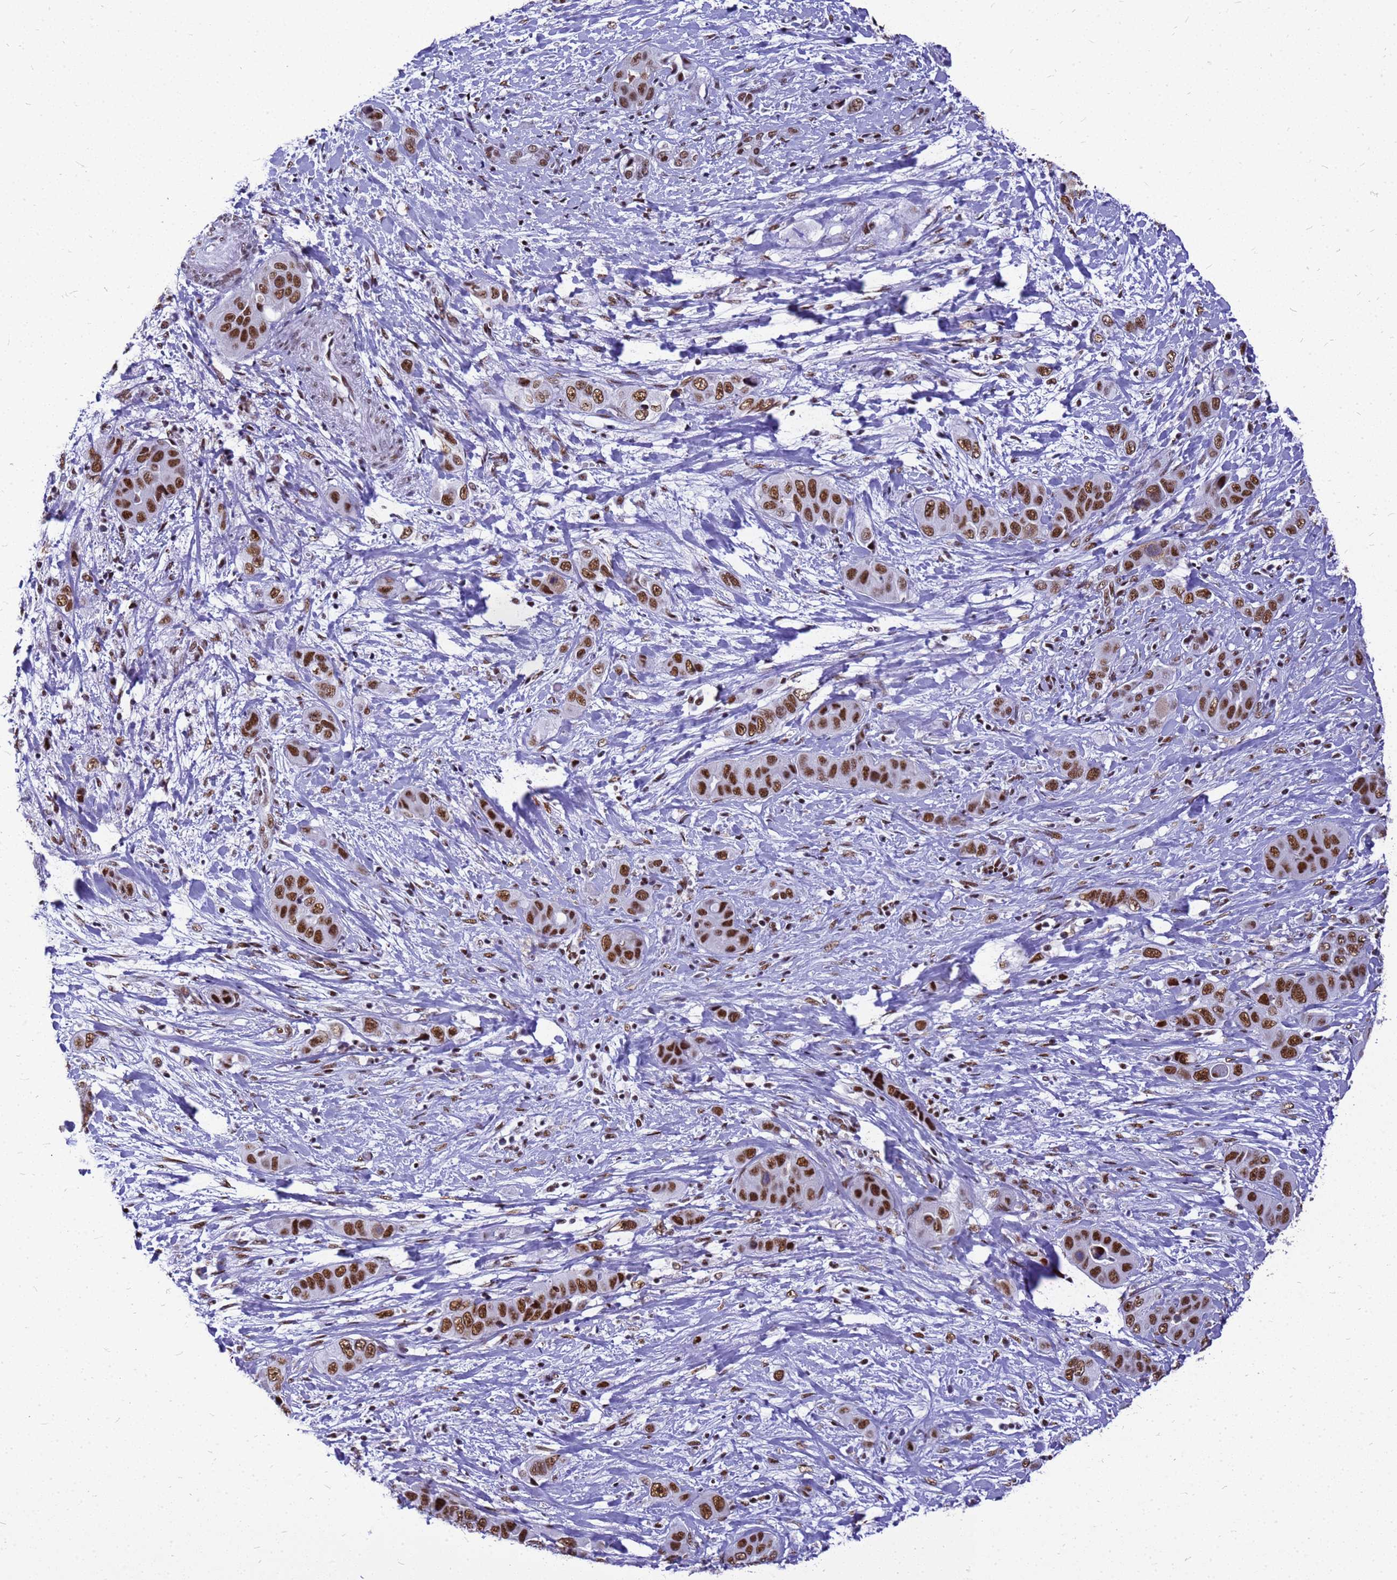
{"staining": {"intensity": "moderate", "quantity": ">75%", "location": "nuclear"}, "tissue": "liver cancer", "cell_type": "Tumor cells", "image_type": "cancer", "snomed": [{"axis": "morphology", "description": "Cholangiocarcinoma"}, {"axis": "topography", "description": "Liver"}], "caption": "Approximately >75% of tumor cells in liver cholangiocarcinoma demonstrate moderate nuclear protein staining as visualized by brown immunohistochemical staining.", "gene": "SART3", "patient": {"sex": "female", "age": 52}}